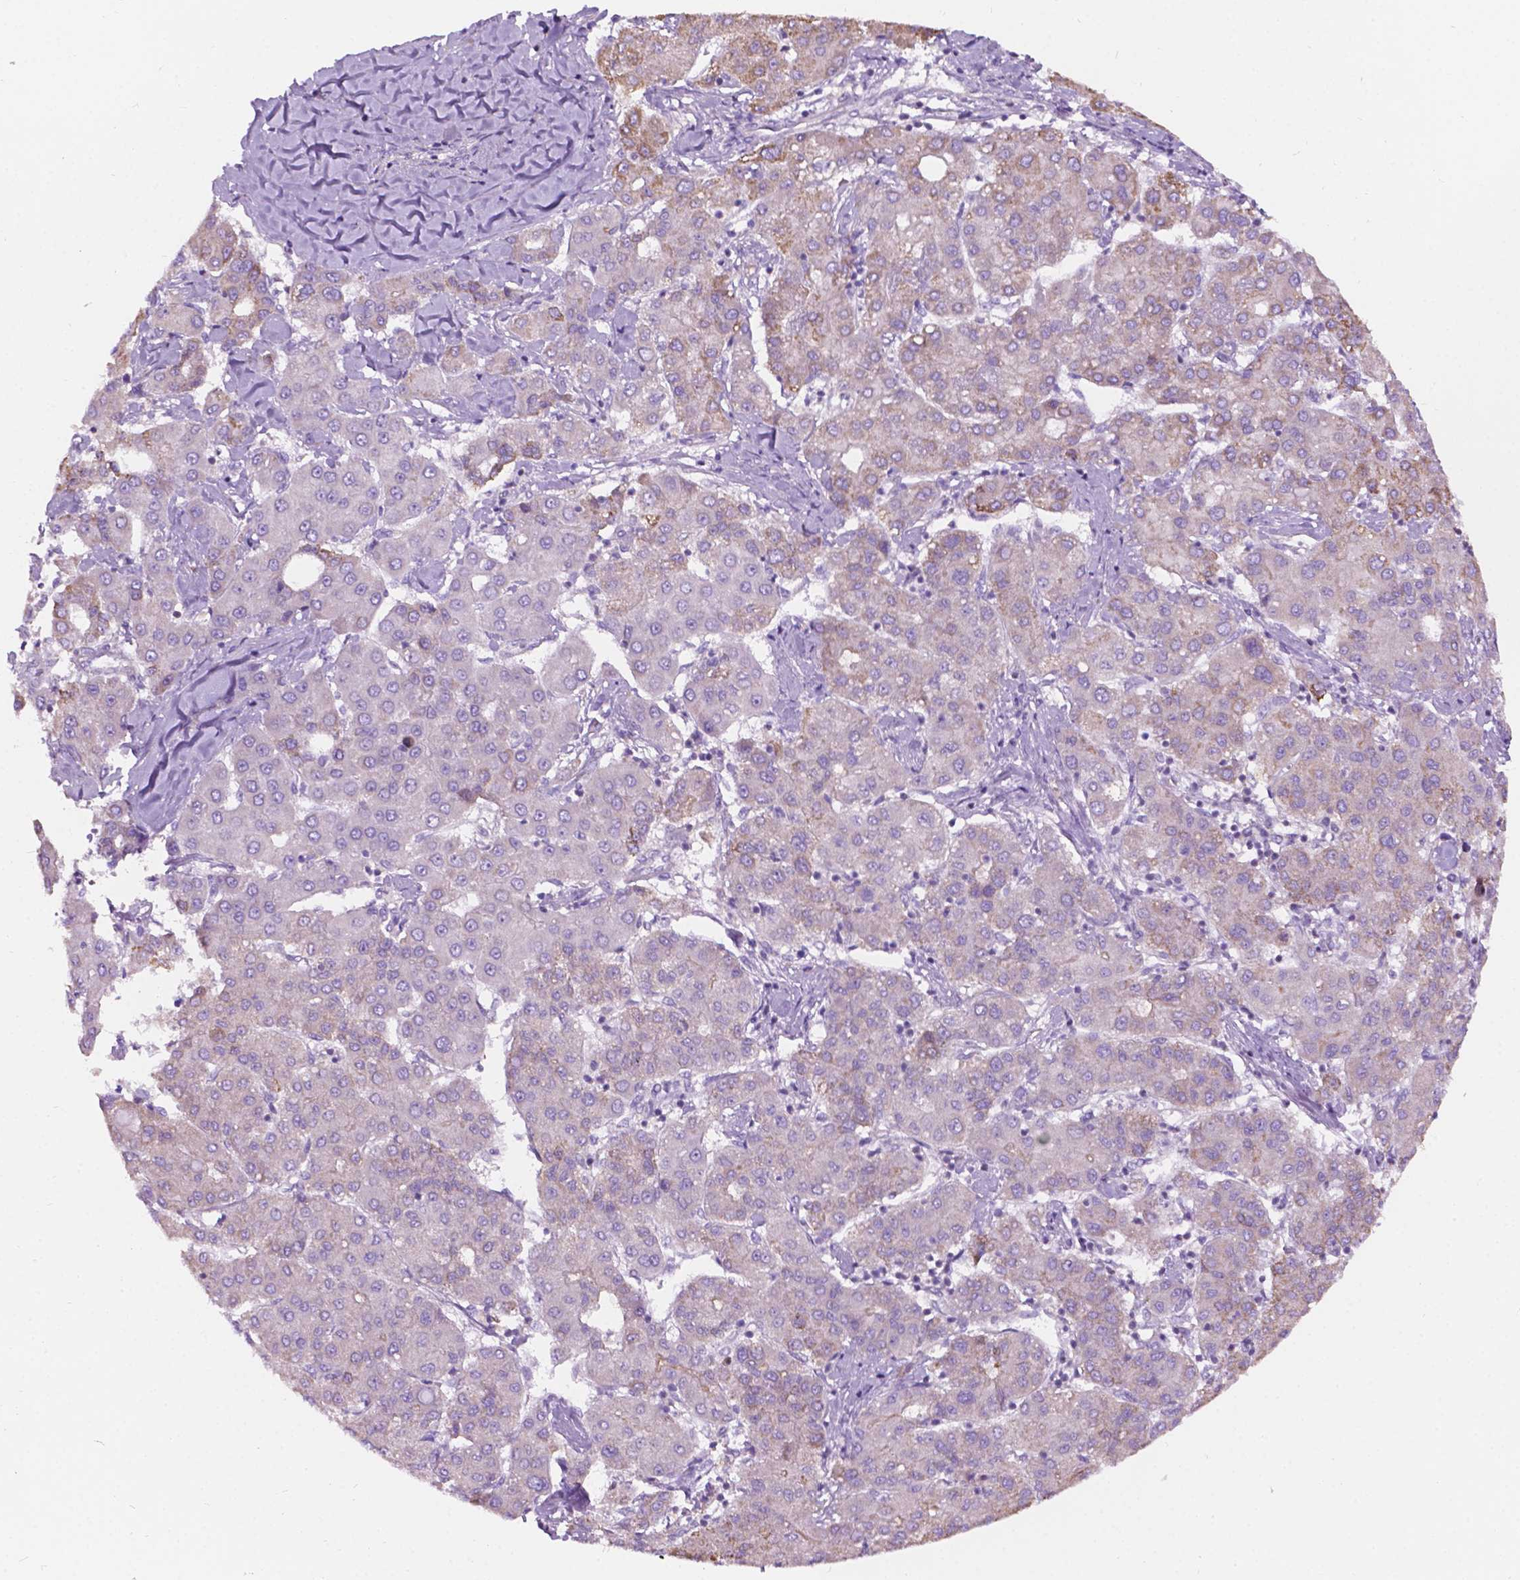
{"staining": {"intensity": "weak", "quantity": "<25%", "location": "cytoplasmic/membranous"}, "tissue": "liver cancer", "cell_type": "Tumor cells", "image_type": "cancer", "snomed": [{"axis": "morphology", "description": "Carcinoma, Hepatocellular, NOS"}, {"axis": "topography", "description": "Liver"}], "caption": "This is an IHC image of human liver cancer (hepatocellular carcinoma). There is no expression in tumor cells.", "gene": "NOS1AP", "patient": {"sex": "male", "age": 65}}